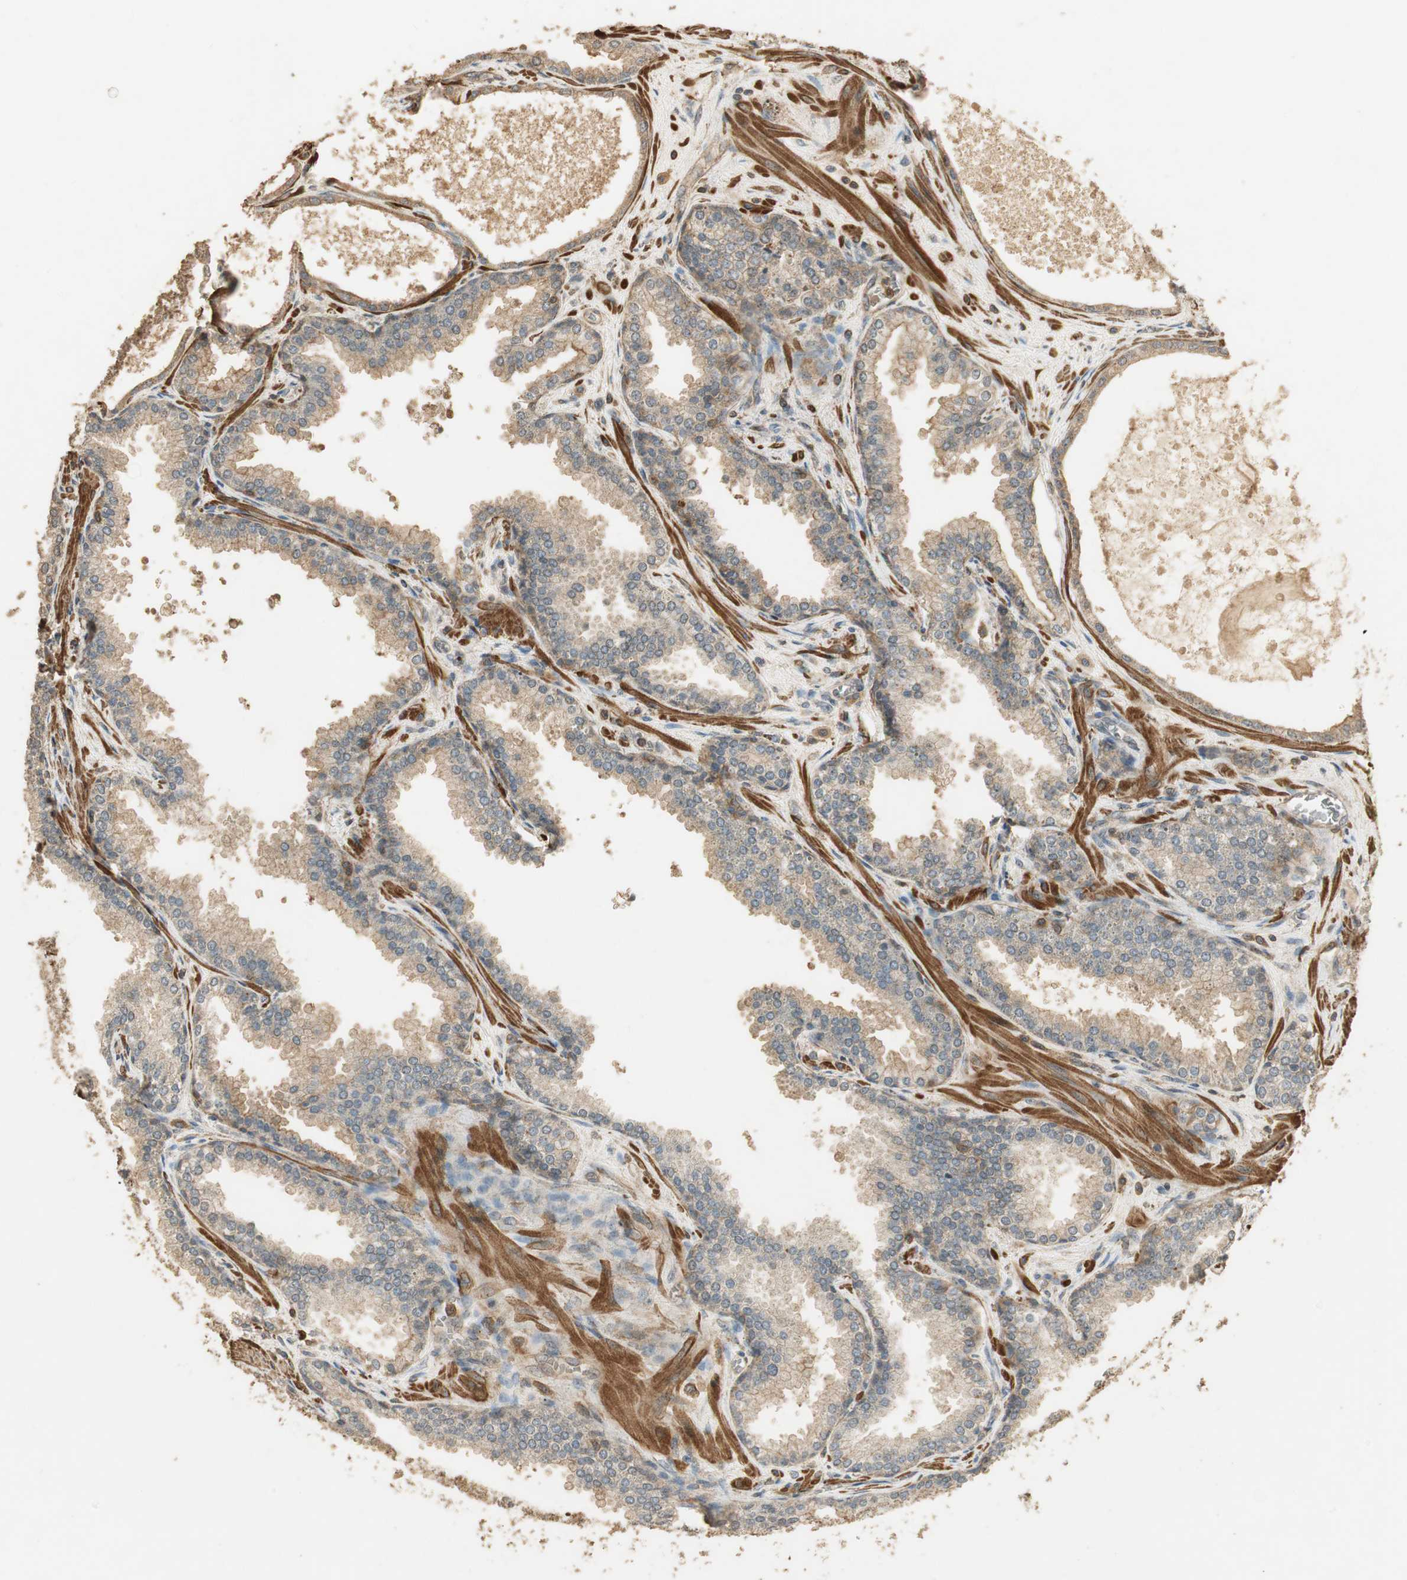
{"staining": {"intensity": "moderate", "quantity": ">75%", "location": "cytoplasmic/membranous"}, "tissue": "prostate cancer", "cell_type": "Tumor cells", "image_type": "cancer", "snomed": [{"axis": "morphology", "description": "Adenocarcinoma, Low grade"}, {"axis": "topography", "description": "Prostate"}], "caption": "Brown immunohistochemical staining in low-grade adenocarcinoma (prostate) demonstrates moderate cytoplasmic/membranous positivity in about >75% of tumor cells.", "gene": "USP2", "patient": {"sex": "male", "age": 60}}